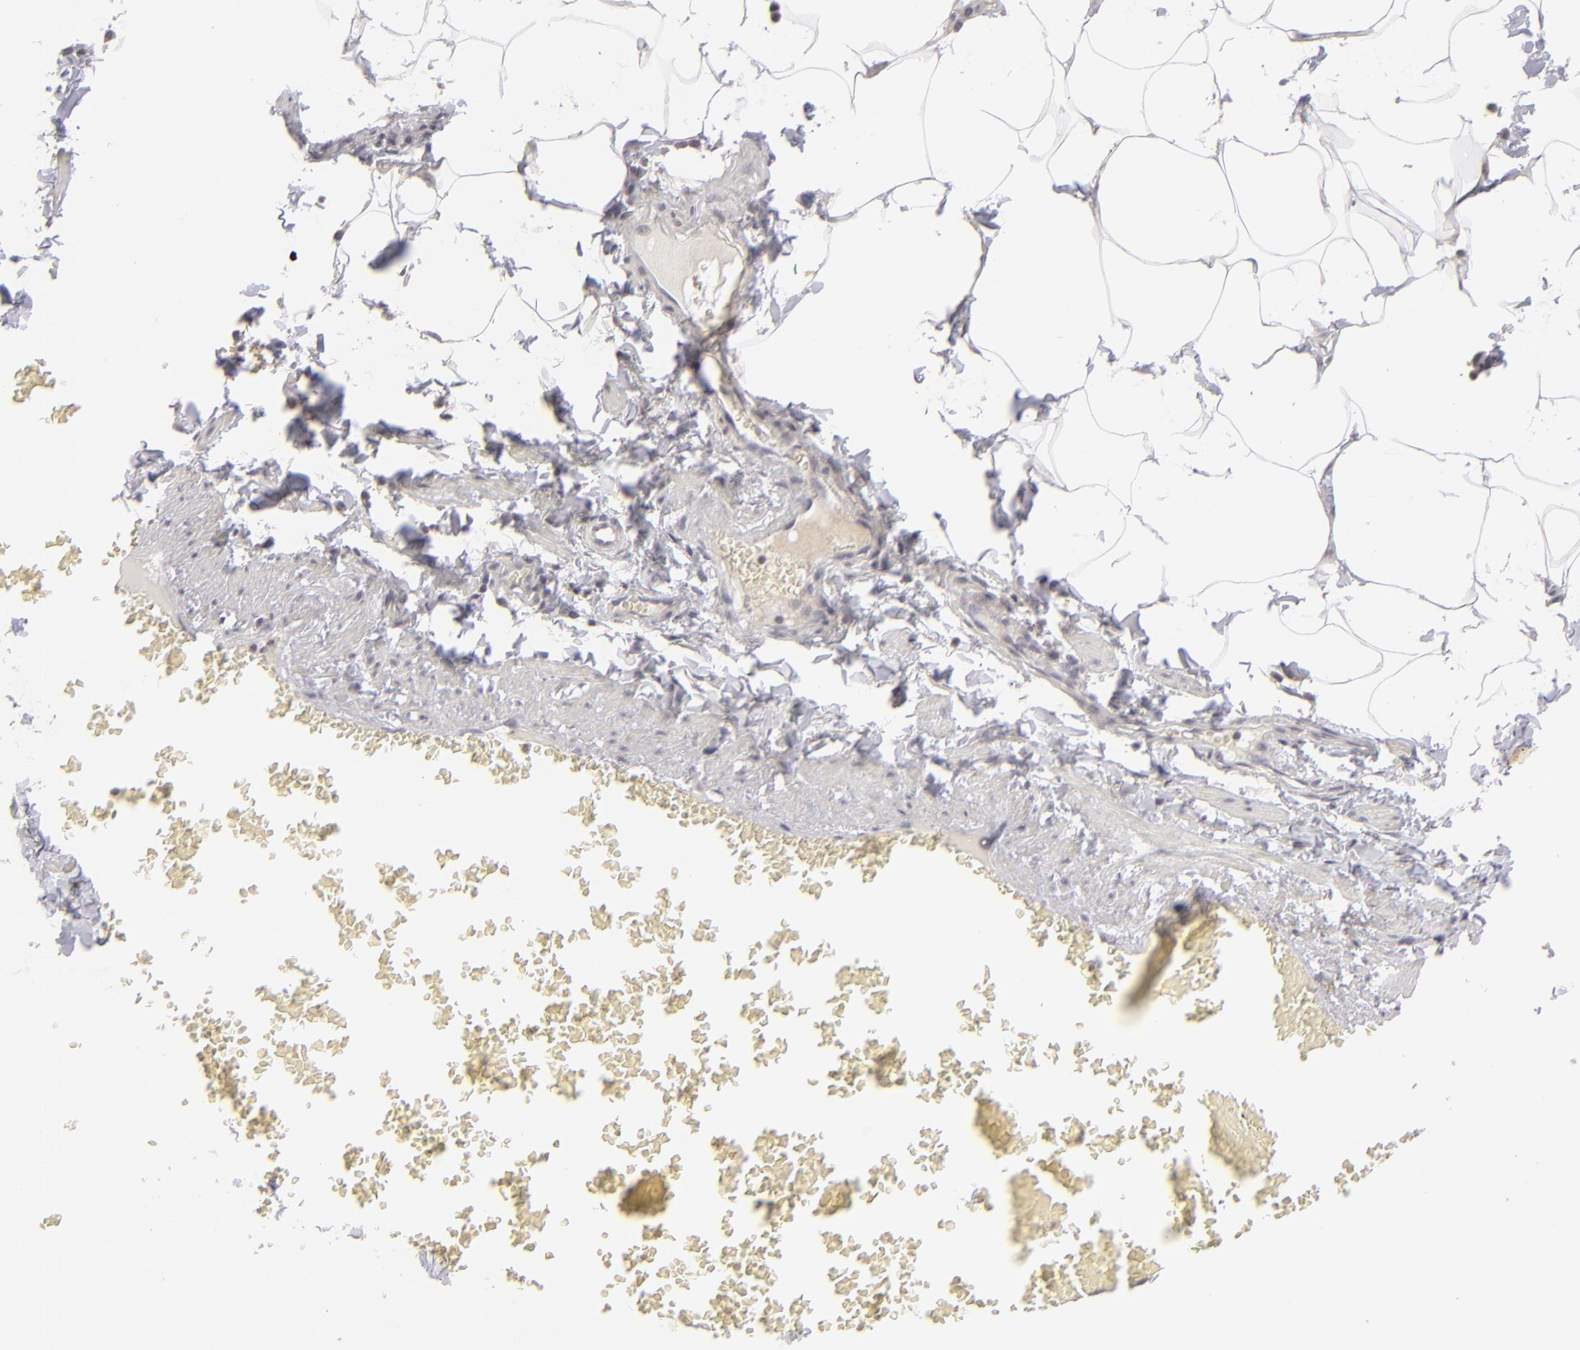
{"staining": {"intensity": "negative", "quantity": "none", "location": "none"}, "tissue": "adipose tissue", "cell_type": "Adipocytes", "image_type": "normal", "snomed": [{"axis": "morphology", "description": "Normal tissue, NOS"}, {"axis": "topography", "description": "Vascular tissue"}], "caption": "Normal adipose tissue was stained to show a protein in brown. There is no significant positivity in adipocytes.", "gene": "CLDN2", "patient": {"sex": "male", "age": 41}}